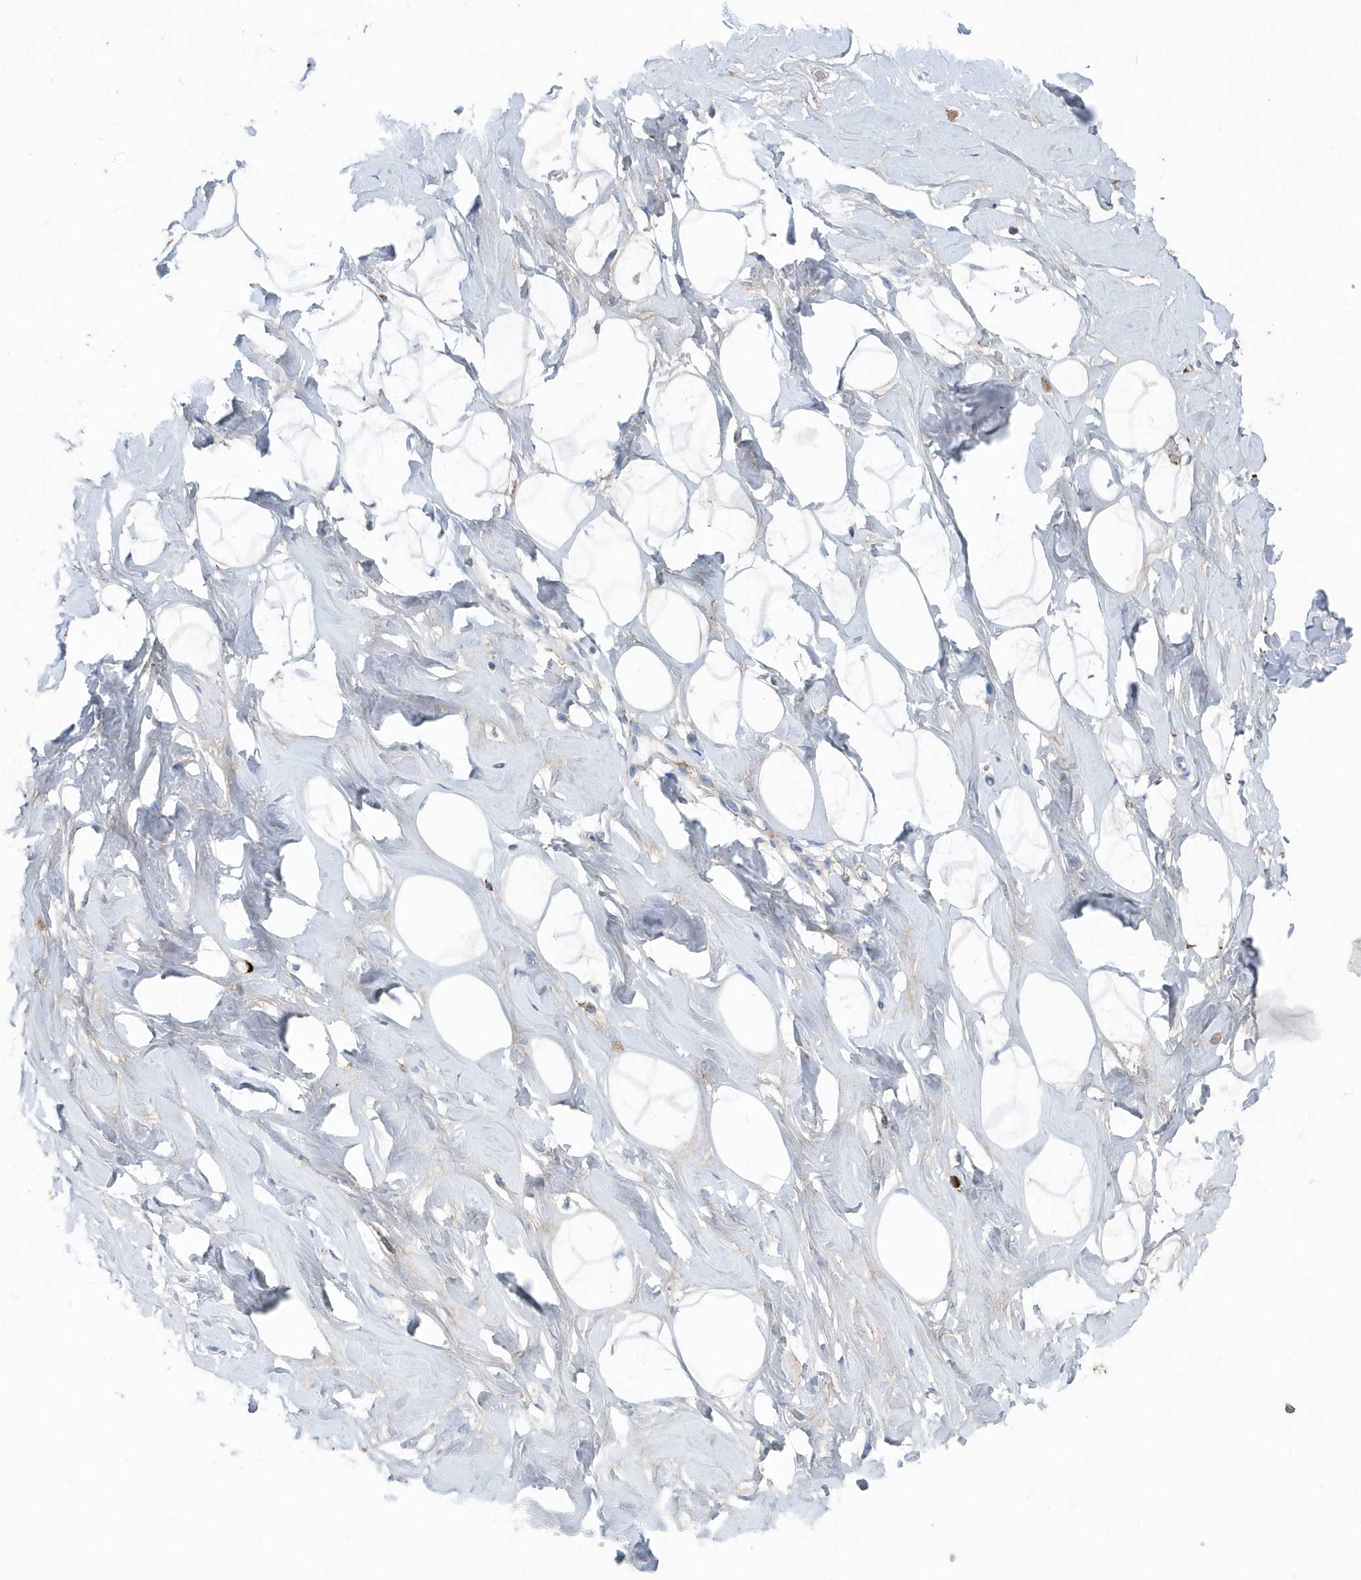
{"staining": {"intensity": "negative", "quantity": "none", "location": "none"}, "tissue": "breast", "cell_type": "Adipocytes", "image_type": "normal", "snomed": [{"axis": "morphology", "description": "Normal tissue, NOS"}, {"axis": "morphology", "description": "Adenoma, NOS"}, {"axis": "topography", "description": "Breast"}], "caption": "Immunohistochemistry photomicrograph of normal breast: human breast stained with DAB (3,3'-diaminobenzidine) exhibits no significant protein expression in adipocytes. The staining is performed using DAB brown chromogen with nuclei counter-stained in using hematoxylin.", "gene": "JCHAIN", "patient": {"sex": "female", "age": 23}}